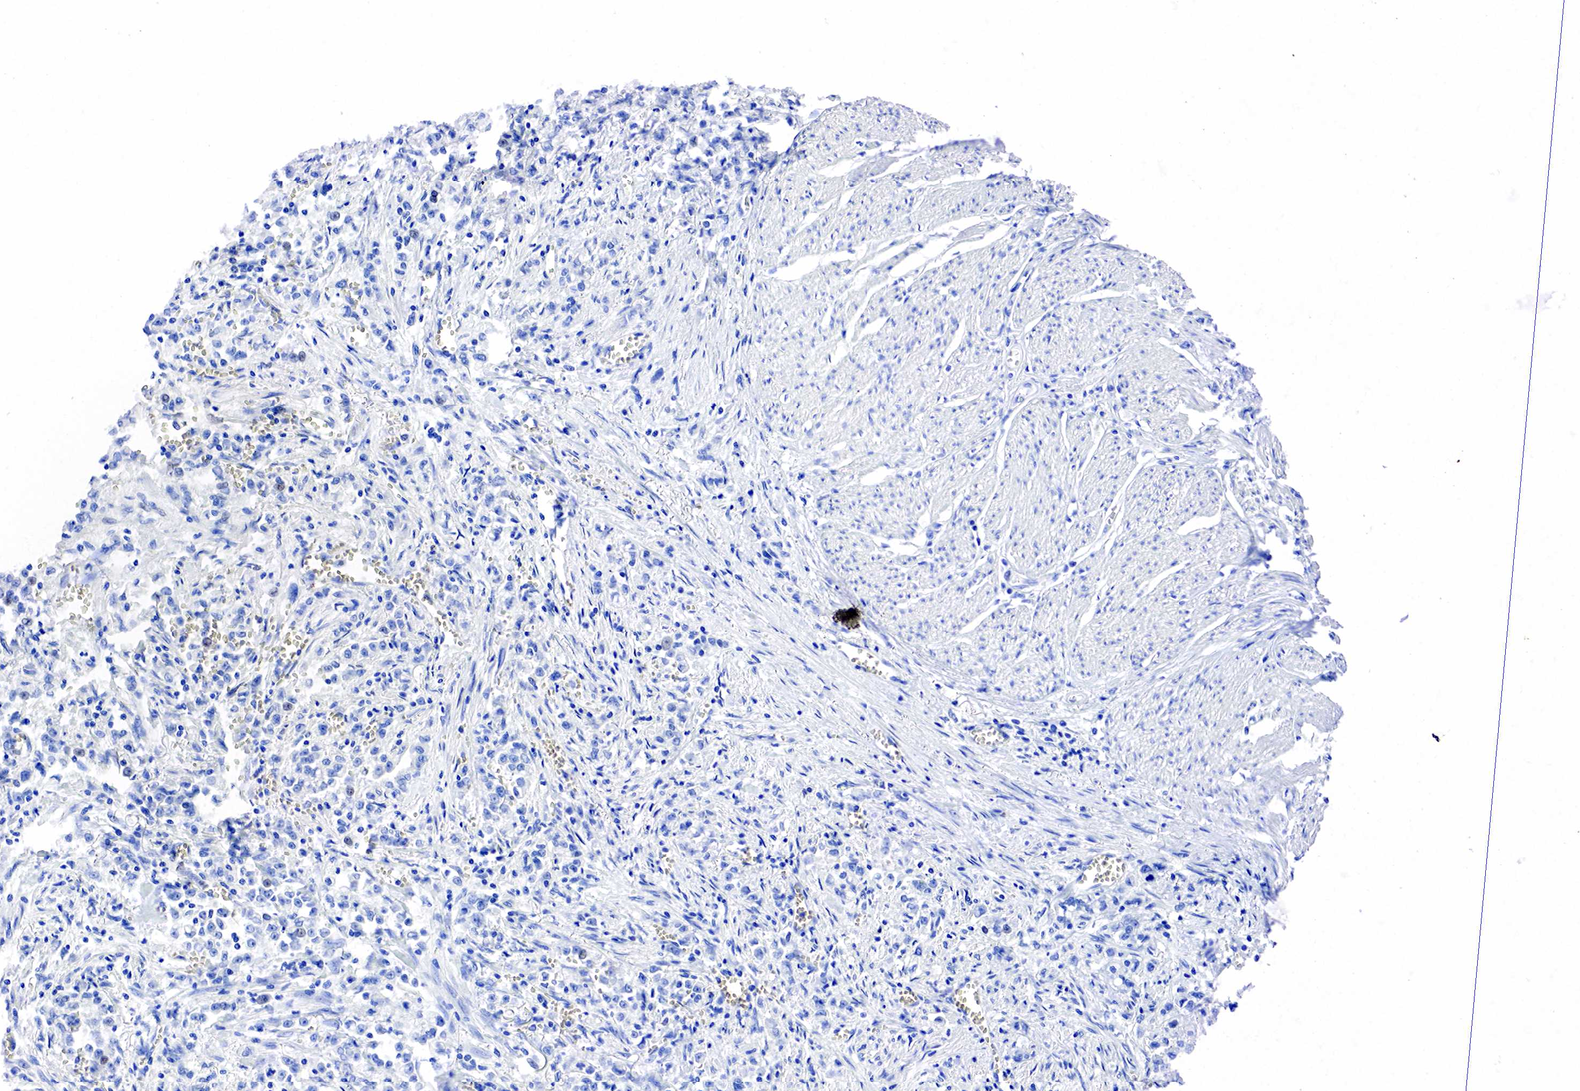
{"staining": {"intensity": "negative", "quantity": "none", "location": "none"}, "tissue": "stomach cancer", "cell_type": "Tumor cells", "image_type": "cancer", "snomed": [{"axis": "morphology", "description": "Adenocarcinoma, NOS"}, {"axis": "topography", "description": "Stomach"}], "caption": "Human stomach adenocarcinoma stained for a protein using immunohistochemistry (IHC) exhibits no expression in tumor cells.", "gene": "PGR", "patient": {"sex": "male", "age": 72}}